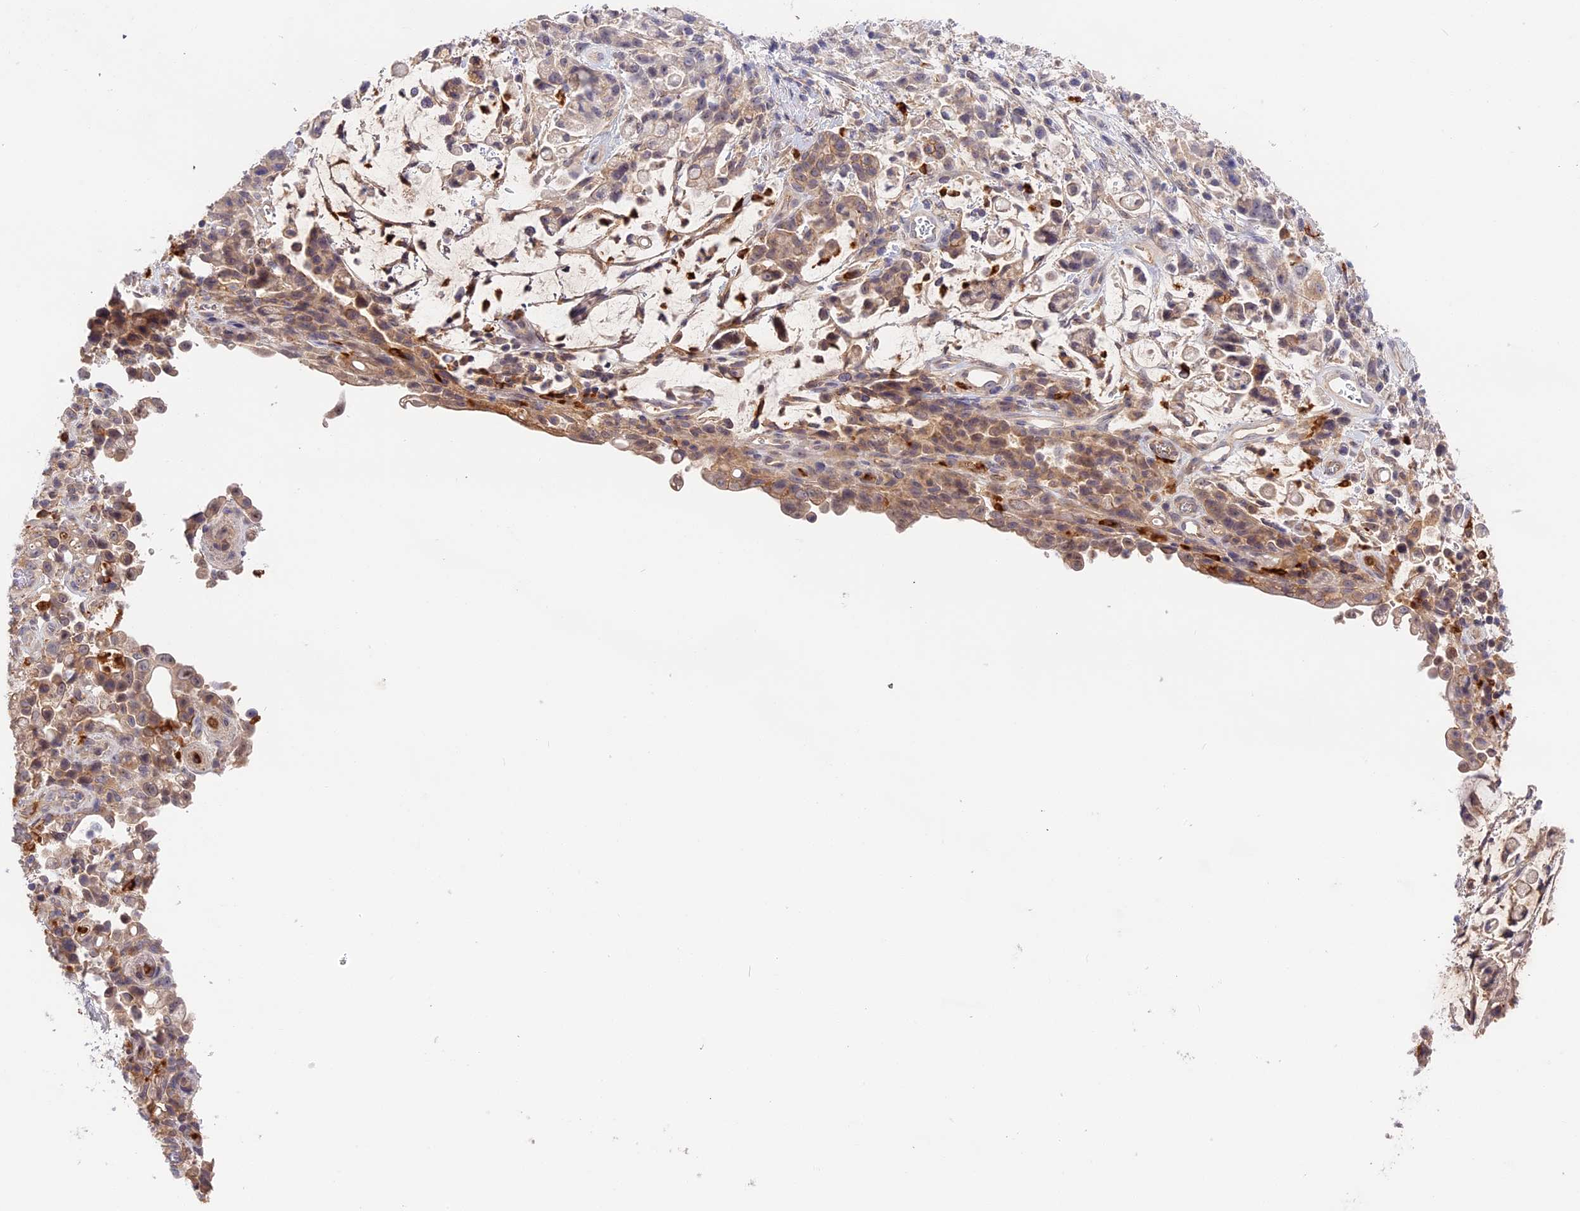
{"staining": {"intensity": "moderate", "quantity": "25%-75%", "location": "cytoplasmic/membranous"}, "tissue": "stomach cancer", "cell_type": "Tumor cells", "image_type": "cancer", "snomed": [{"axis": "morphology", "description": "Adenocarcinoma, NOS"}, {"axis": "topography", "description": "Stomach"}], "caption": "Moderate cytoplasmic/membranous positivity for a protein is seen in approximately 25%-75% of tumor cells of stomach cancer using immunohistochemistry.", "gene": "ADGRD1", "patient": {"sex": "female", "age": 60}}